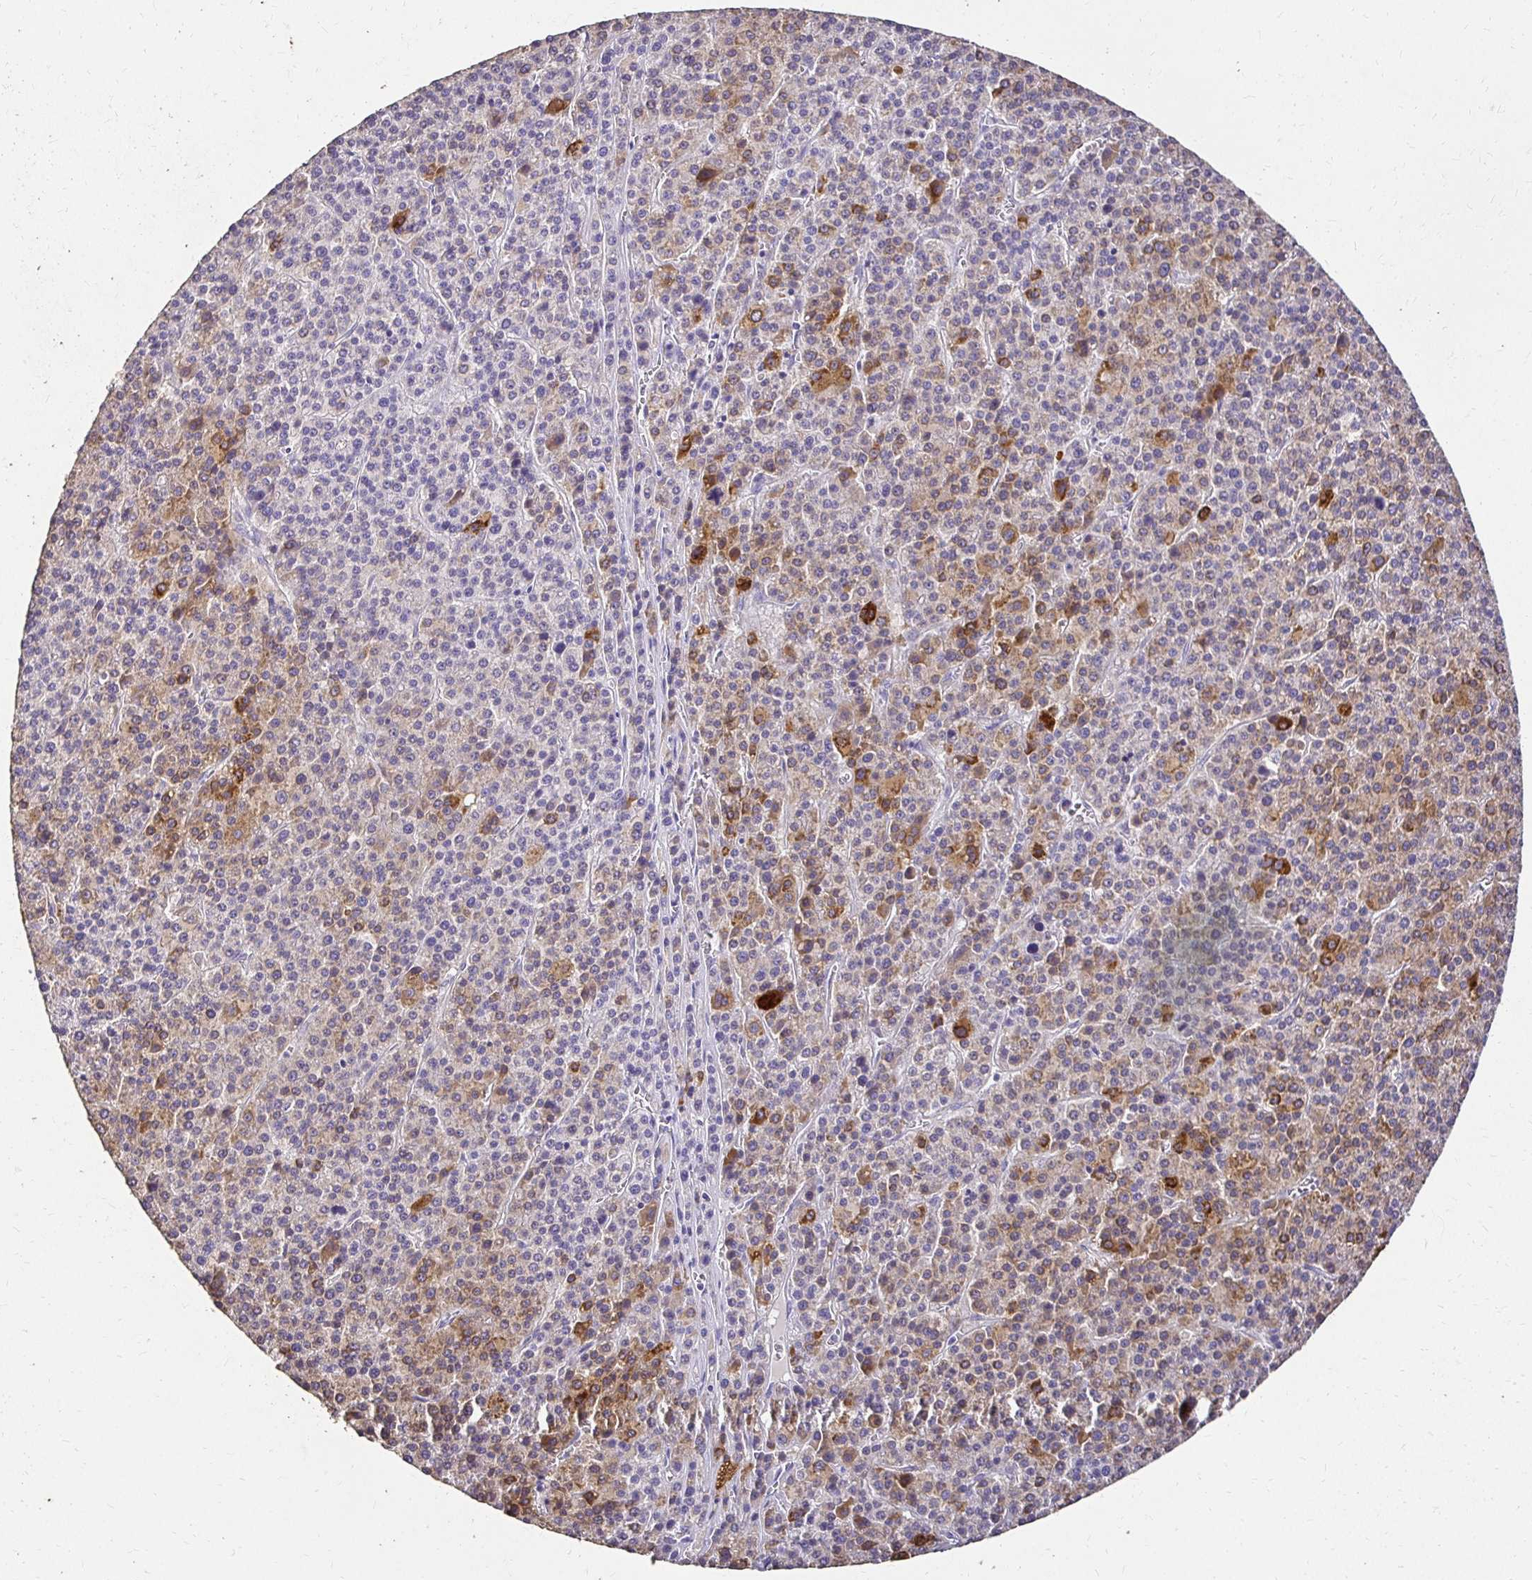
{"staining": {"intensity": "moderate", "quantity": "25%-75%", "location": "cytoplasmic/membranous"}, "tissue": "liver cancer", "cell_type": "Tumor cells", "image_type": "cancer", "snomed": [{"axis": "morphology", "description": "Carcinoma, Hepatocellular, NOS"}, {"axis": "topography", "description": "Liver"}], "caption": "Protein expression analysis of liver cancer demonstrates moderate cytoplasmic/membranous staining in about 25%-75% of tumor cells.", "gene": "UGT1A6", "patient": {"sex": "female", "age": 58}}